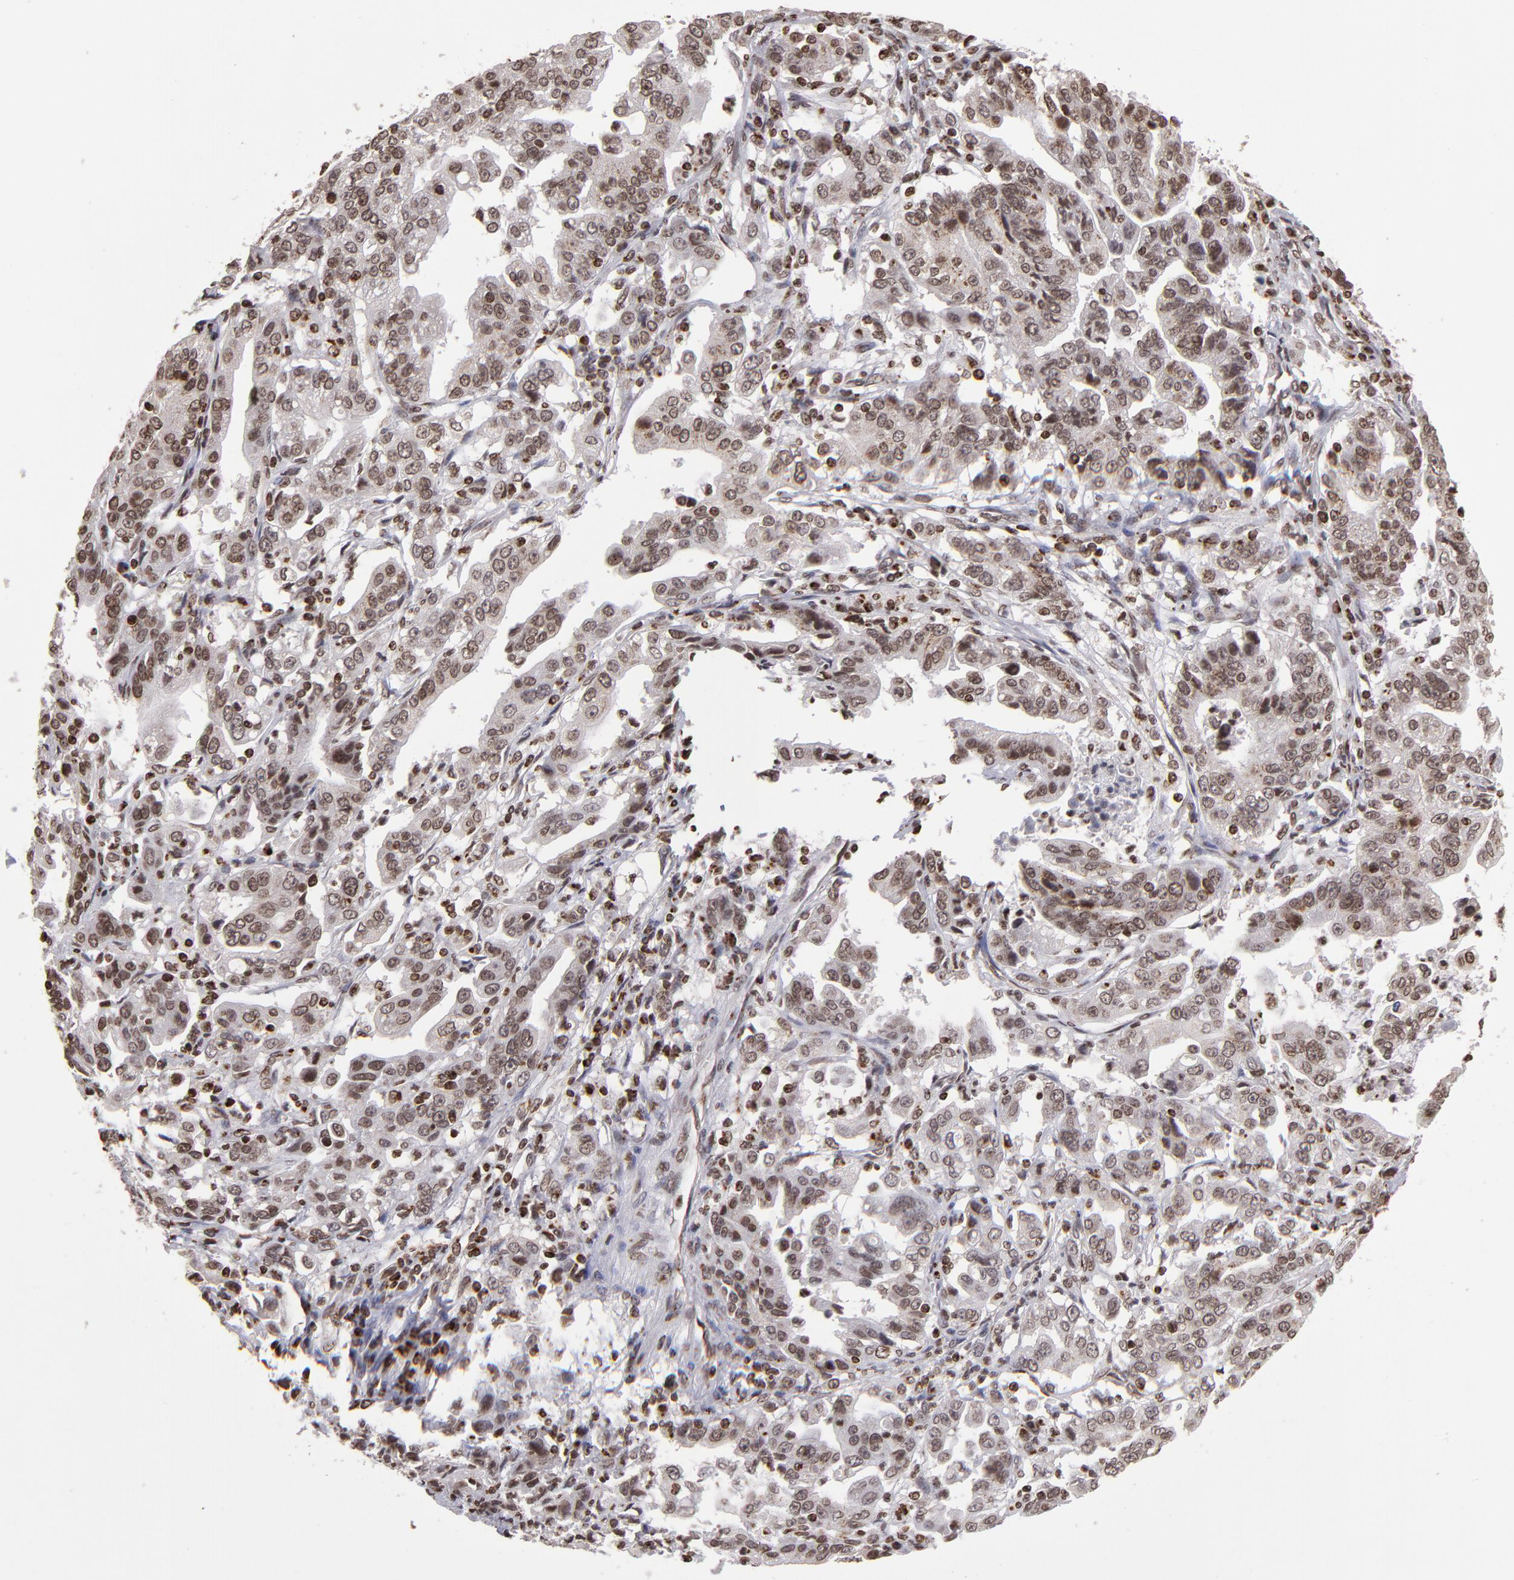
{"staining": {"intensity": "moderate", "quantity": ">75%", "location": "cytoplasmic/membranous,nuclear"}, "tissue": "stomach cancer", "cell_type": "Tumor cells", "image_type": "cancer", "snomed": [{"axis": "morphology", "description": "Adenocarcinoma, NOS"}, {"axis": "topography", "description": "Stomach, upper"}], "caption": "This image displays immunohistochemistry staining of human adenocarcinoma (stomach), with medium moderate cytoplasmic/membranous and nuclear expression in approximately >75% of tumor cells.", "gene": "CSDC2", "patient": {"sex": "female", "age": 50}}